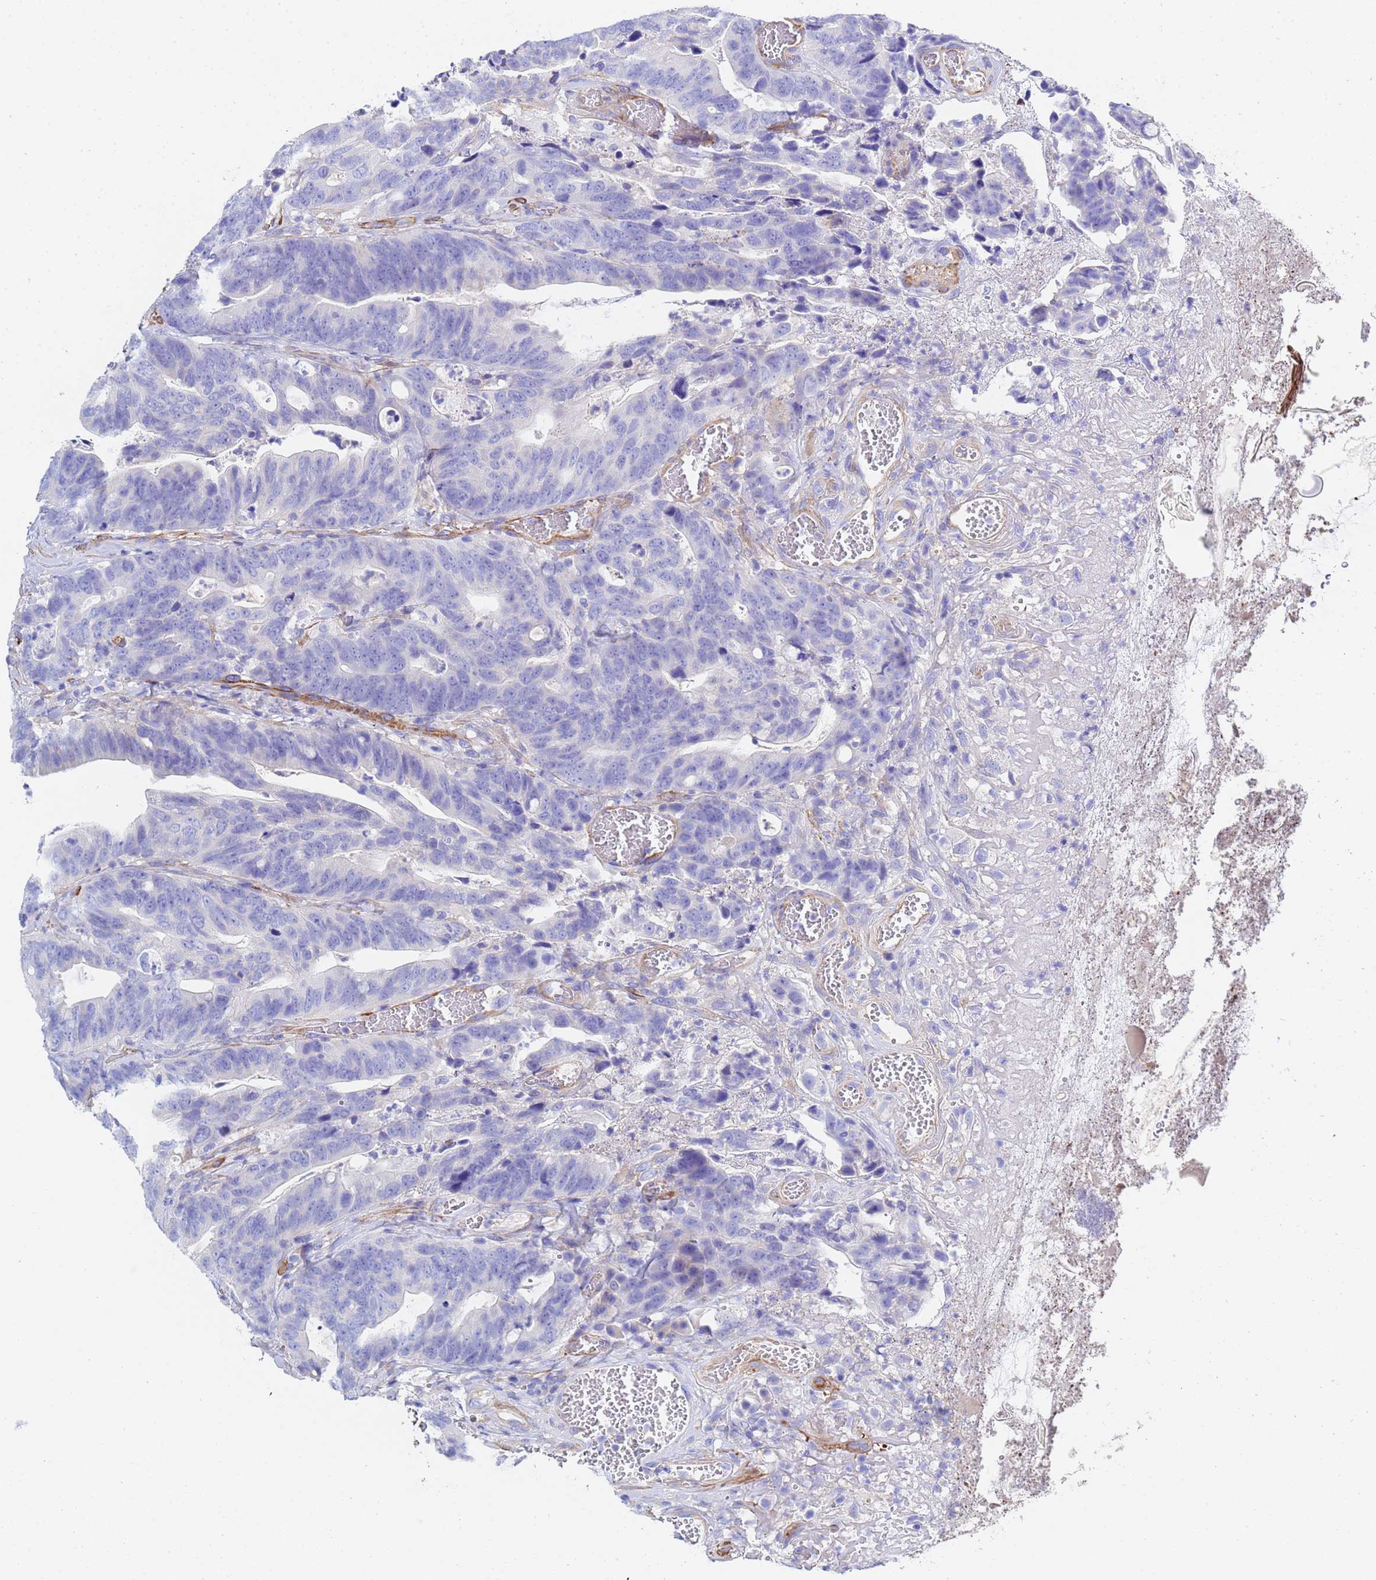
{"staining": {"intensity": "negative", "quantity": "none", "location": "none"}, "tissue": "colorectal cancer", "cell_type": "Tumor cells", "image_type": "cancer", "snomed": [{"axis": "morphology", "description": "Adenocarcinoma, NOS"}, {"axis": "topography", "description": "Colon"}], "caption": "High power microscopy micrograph of an immunohistochemistry image of colorectal adenocarcinoma, revealing no significant expression in tumor cells.", "gene": "CST4", "patient": {"sex": "female", "age": 82}}